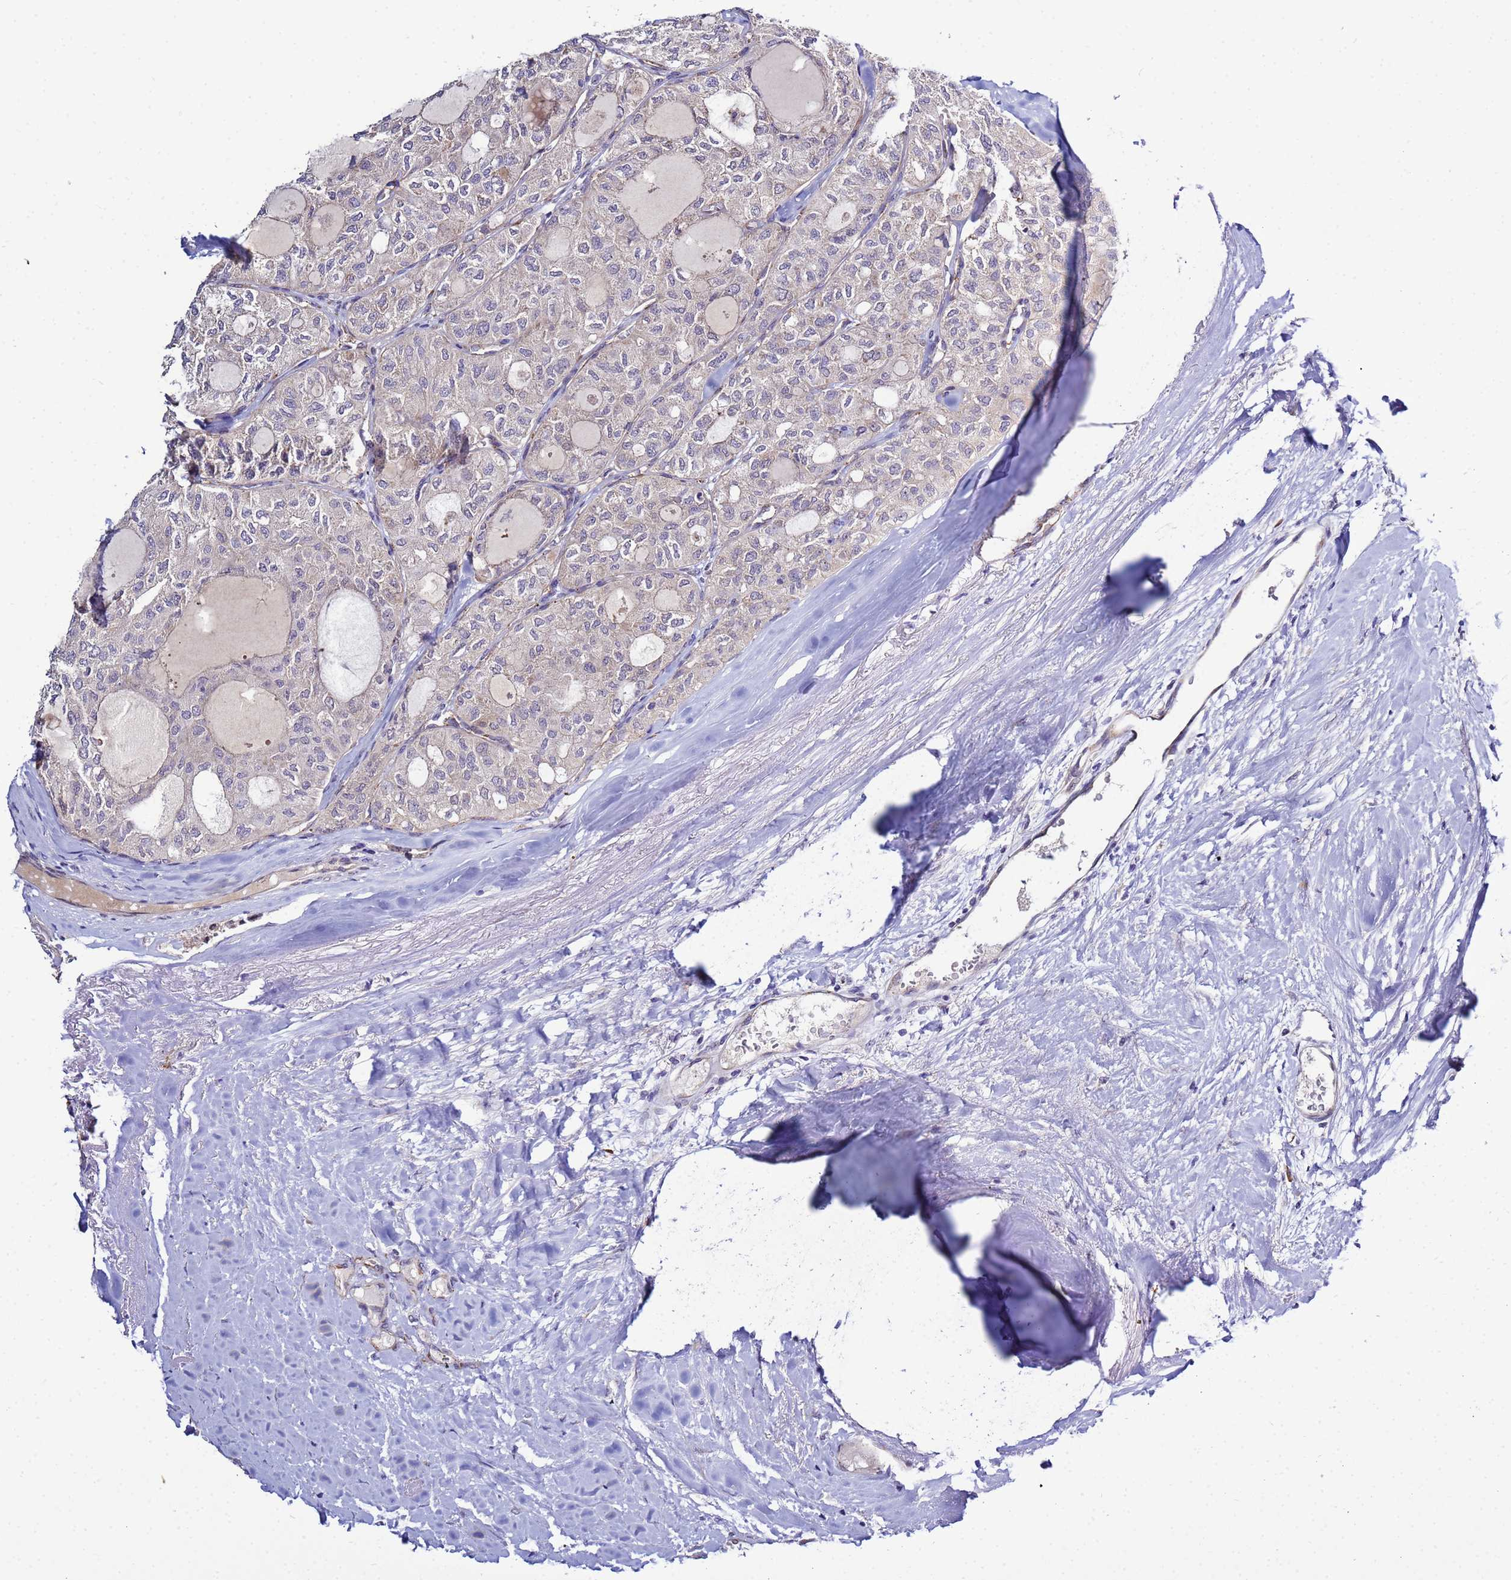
{"staining": {"intensity": "negative", "quantity": "none", "location": "none"}, "tissue": "thyroid cancer", "cell_type": "Tumor cells", "image_type": "cancer", "snomed": [{"axis": "morphology", "description": "Follicular adenoma carcinoma, NOS"}, {"axis": "topography", "description": "Thyroid gland"}], "caption": "IHC photomicrograph of thyroid follicular adenoma carcinoma stained for a protein (brown), which exhibits no positivity in tumor cells.", "gene": "NOL8", "patient": {"sex": "male", "age": 75}}